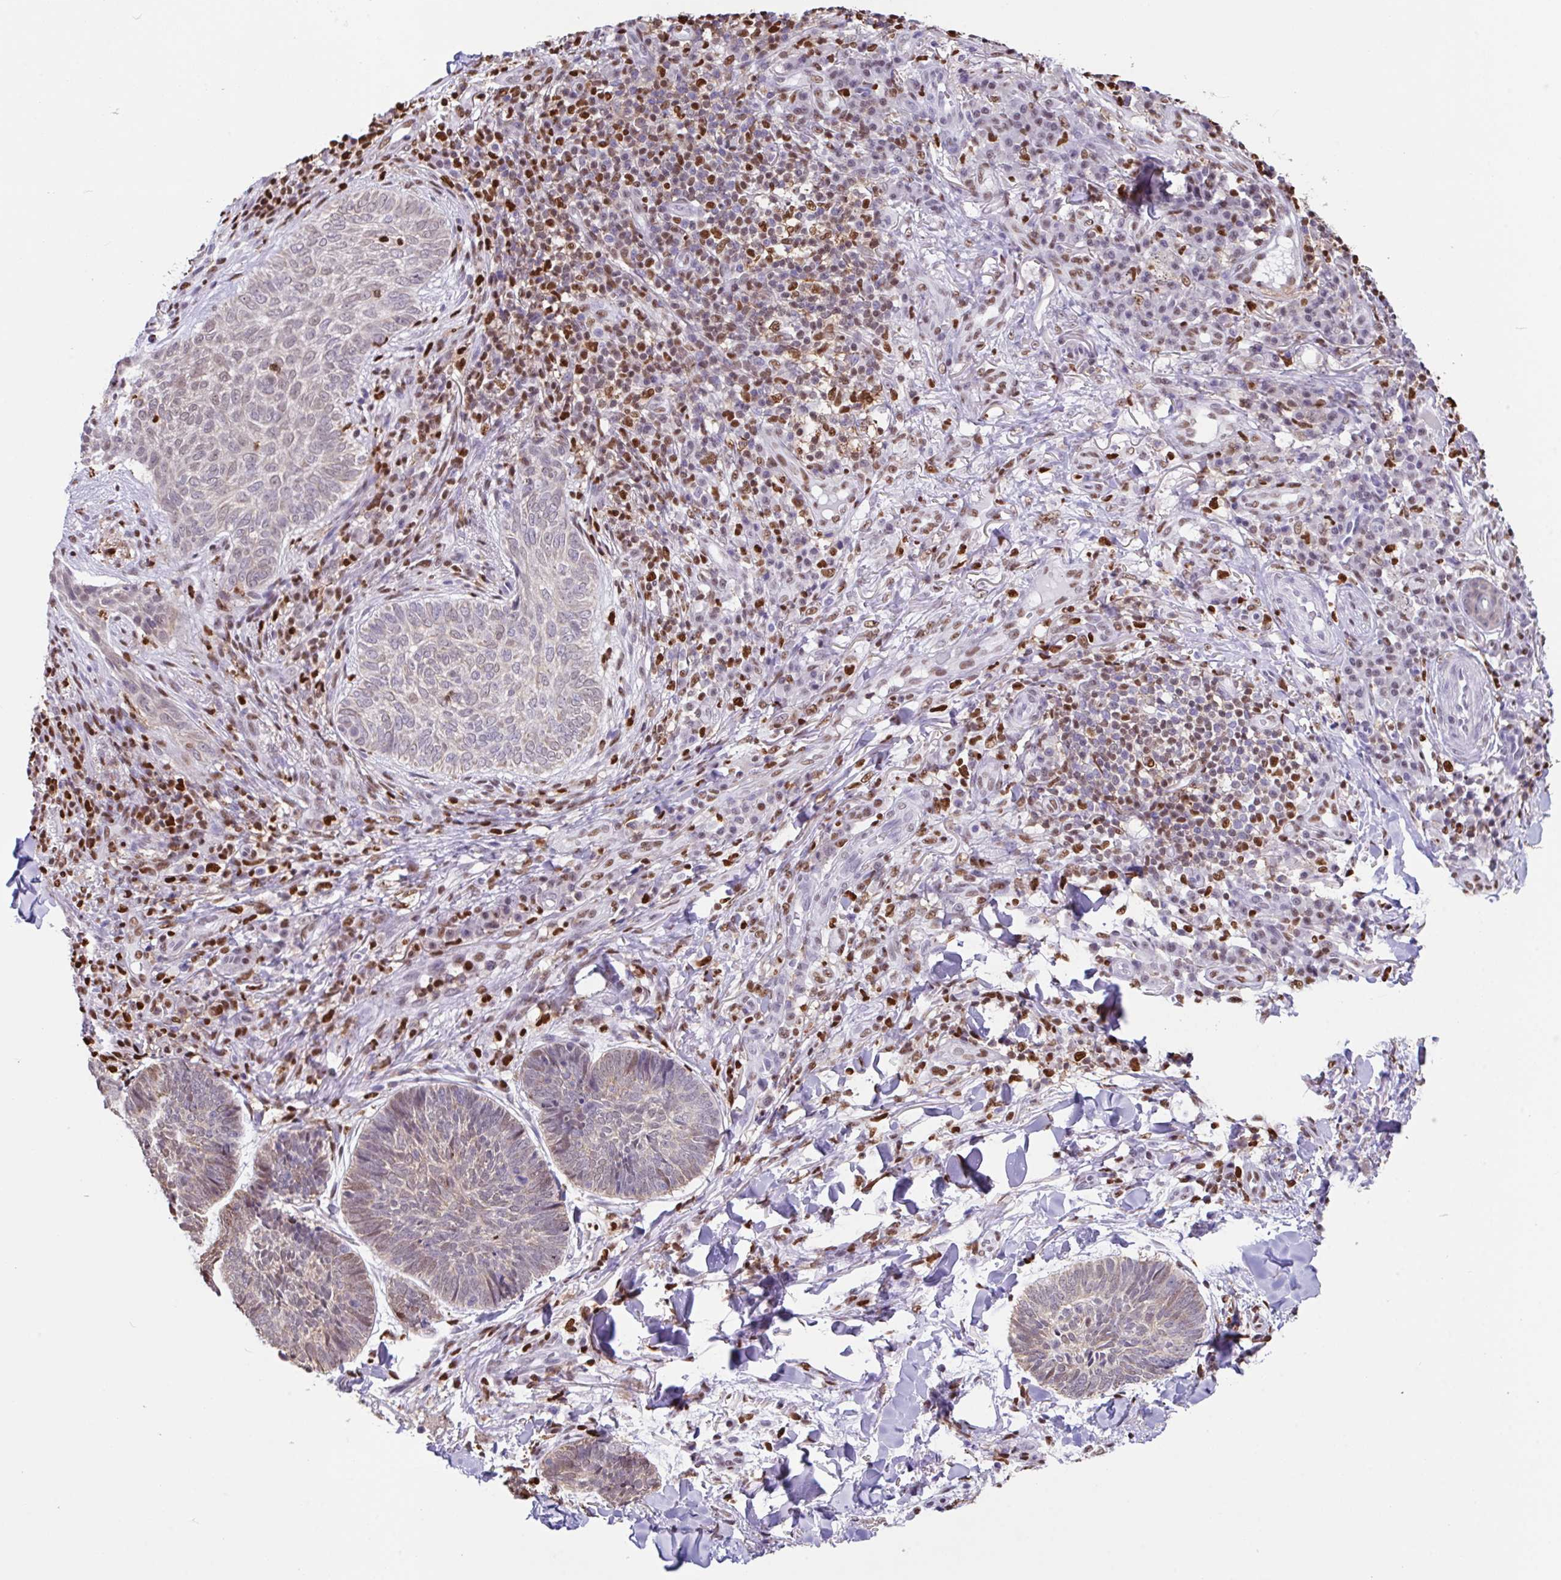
{"staining": {"intensity": "weak", "quantity": "<25%", "location": "nuclear"}, "tissue": "skin cancer", "cell_type": "Tumor cells", "image_type": "cancer", "snomed": [{"axis": "morphology", "description": "Normal tissue, NOS"}, {"axis": "morphology", "description": "Basal cell carcinoma"}, {"axis": "topography", "description": "Skin"}], "caption": "Skin basal cell carcinoma was stained to show a protein in brown. There is no significant staining in tumor cells.", "gene": "BTBD10", "patient": {"sex": "male", "age": 50}}